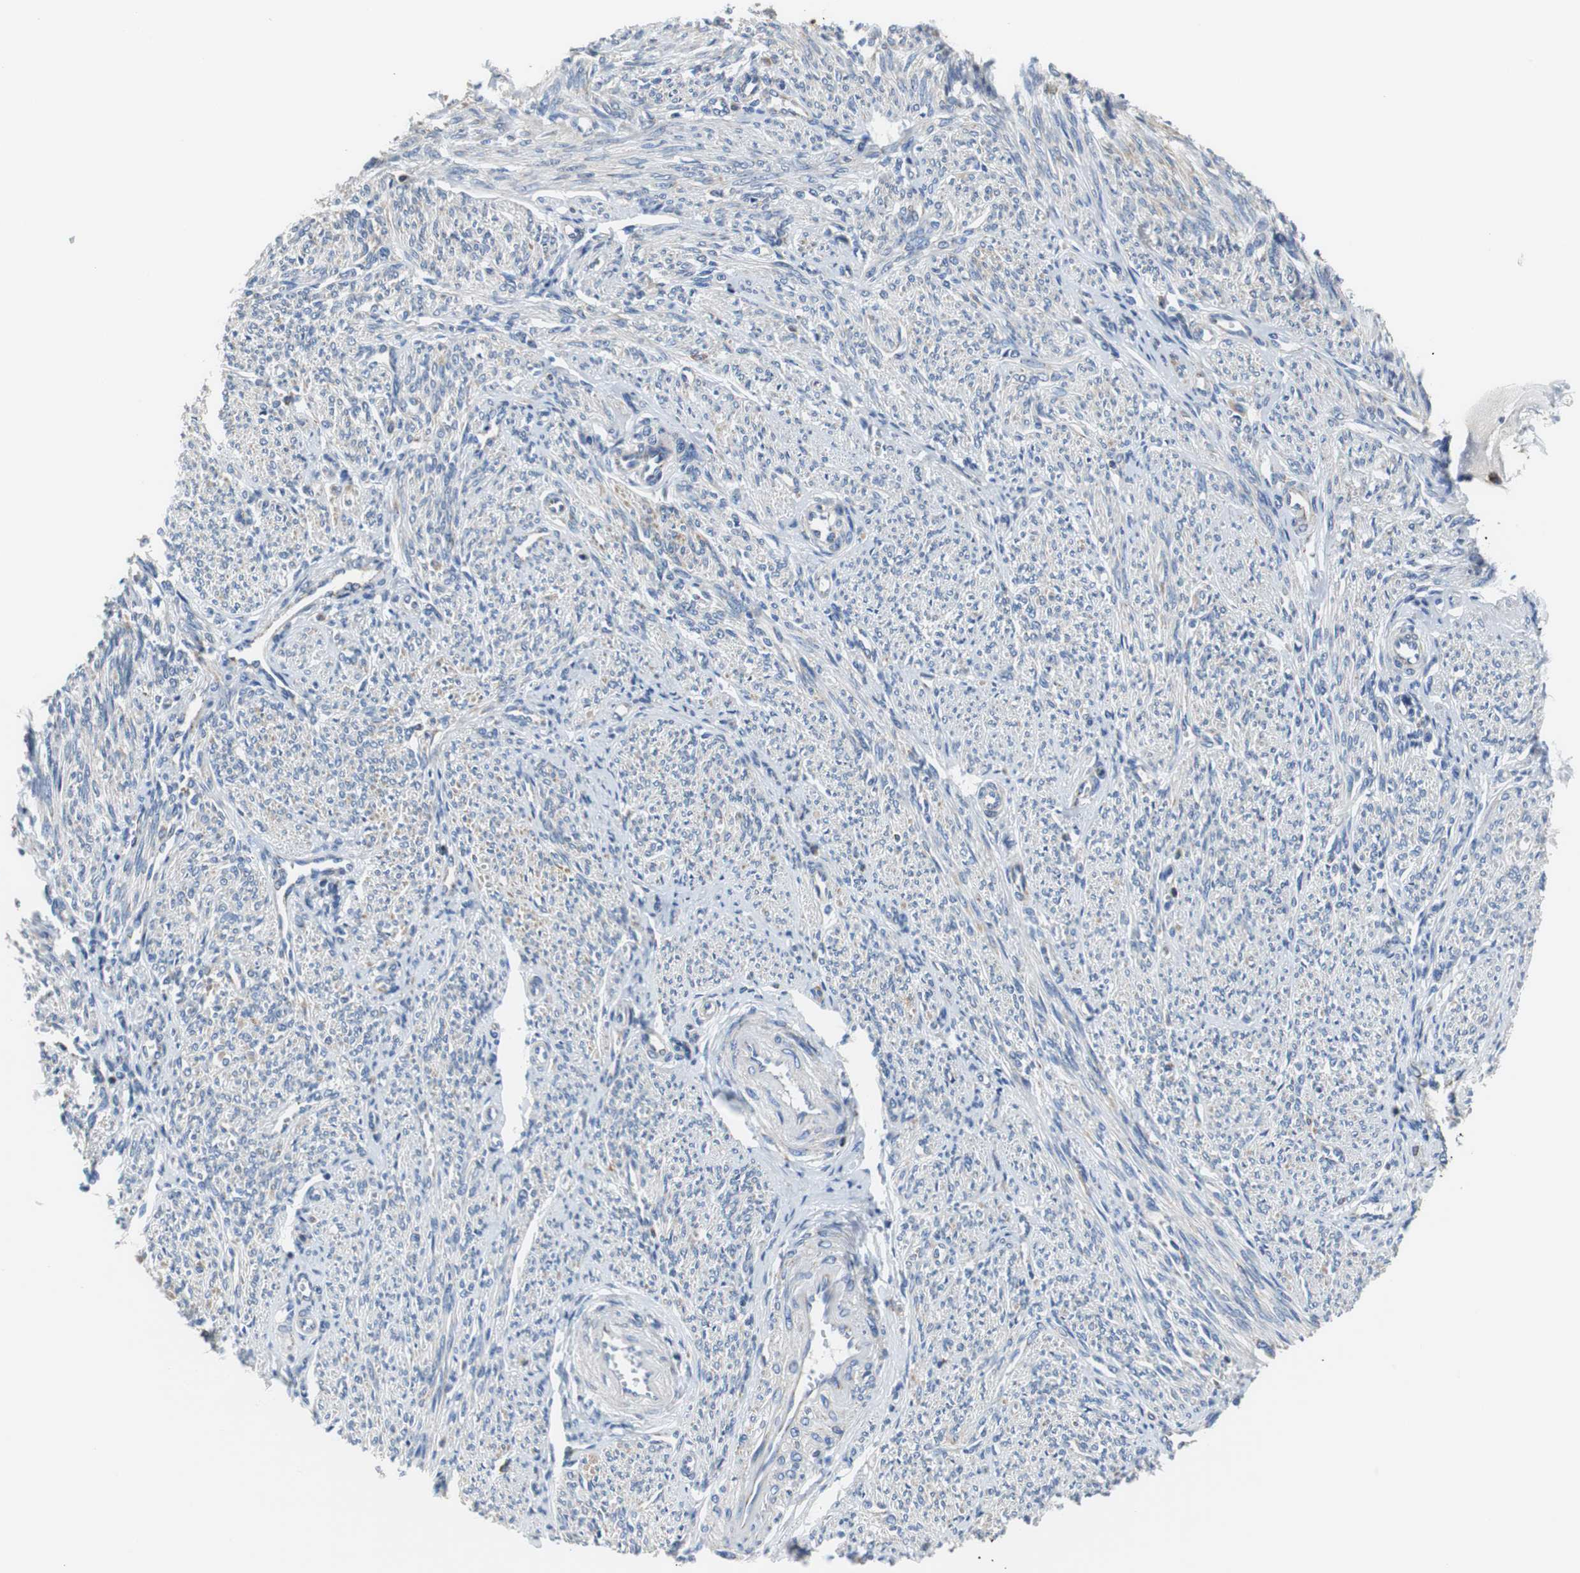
{"staining": {"intensity": "weak", "quantity": "<25%", "location": "cytoplasmic/membranous"}, "tissue": "smooth muscle", "cell_type": "Smooth muscle cells", "image_type": "normal", "snomed": [{"axis": "morphology", "description": "Normal tissue, NOS"}, {"axis": "topography", "description": "Smooth muscle"}], "caption": "Smooth muscle cells show no significant protein expression in normal smooth muscle. (Stains: DAB (3,3'-diaminobenzidine) immunohistochemistry (IHC) with hematoxylin counter stain, Microscopy: brightfield microscopy at high magnification).", "gene": "VAMP8", "patient": {"sex": "female", "age": 65}}